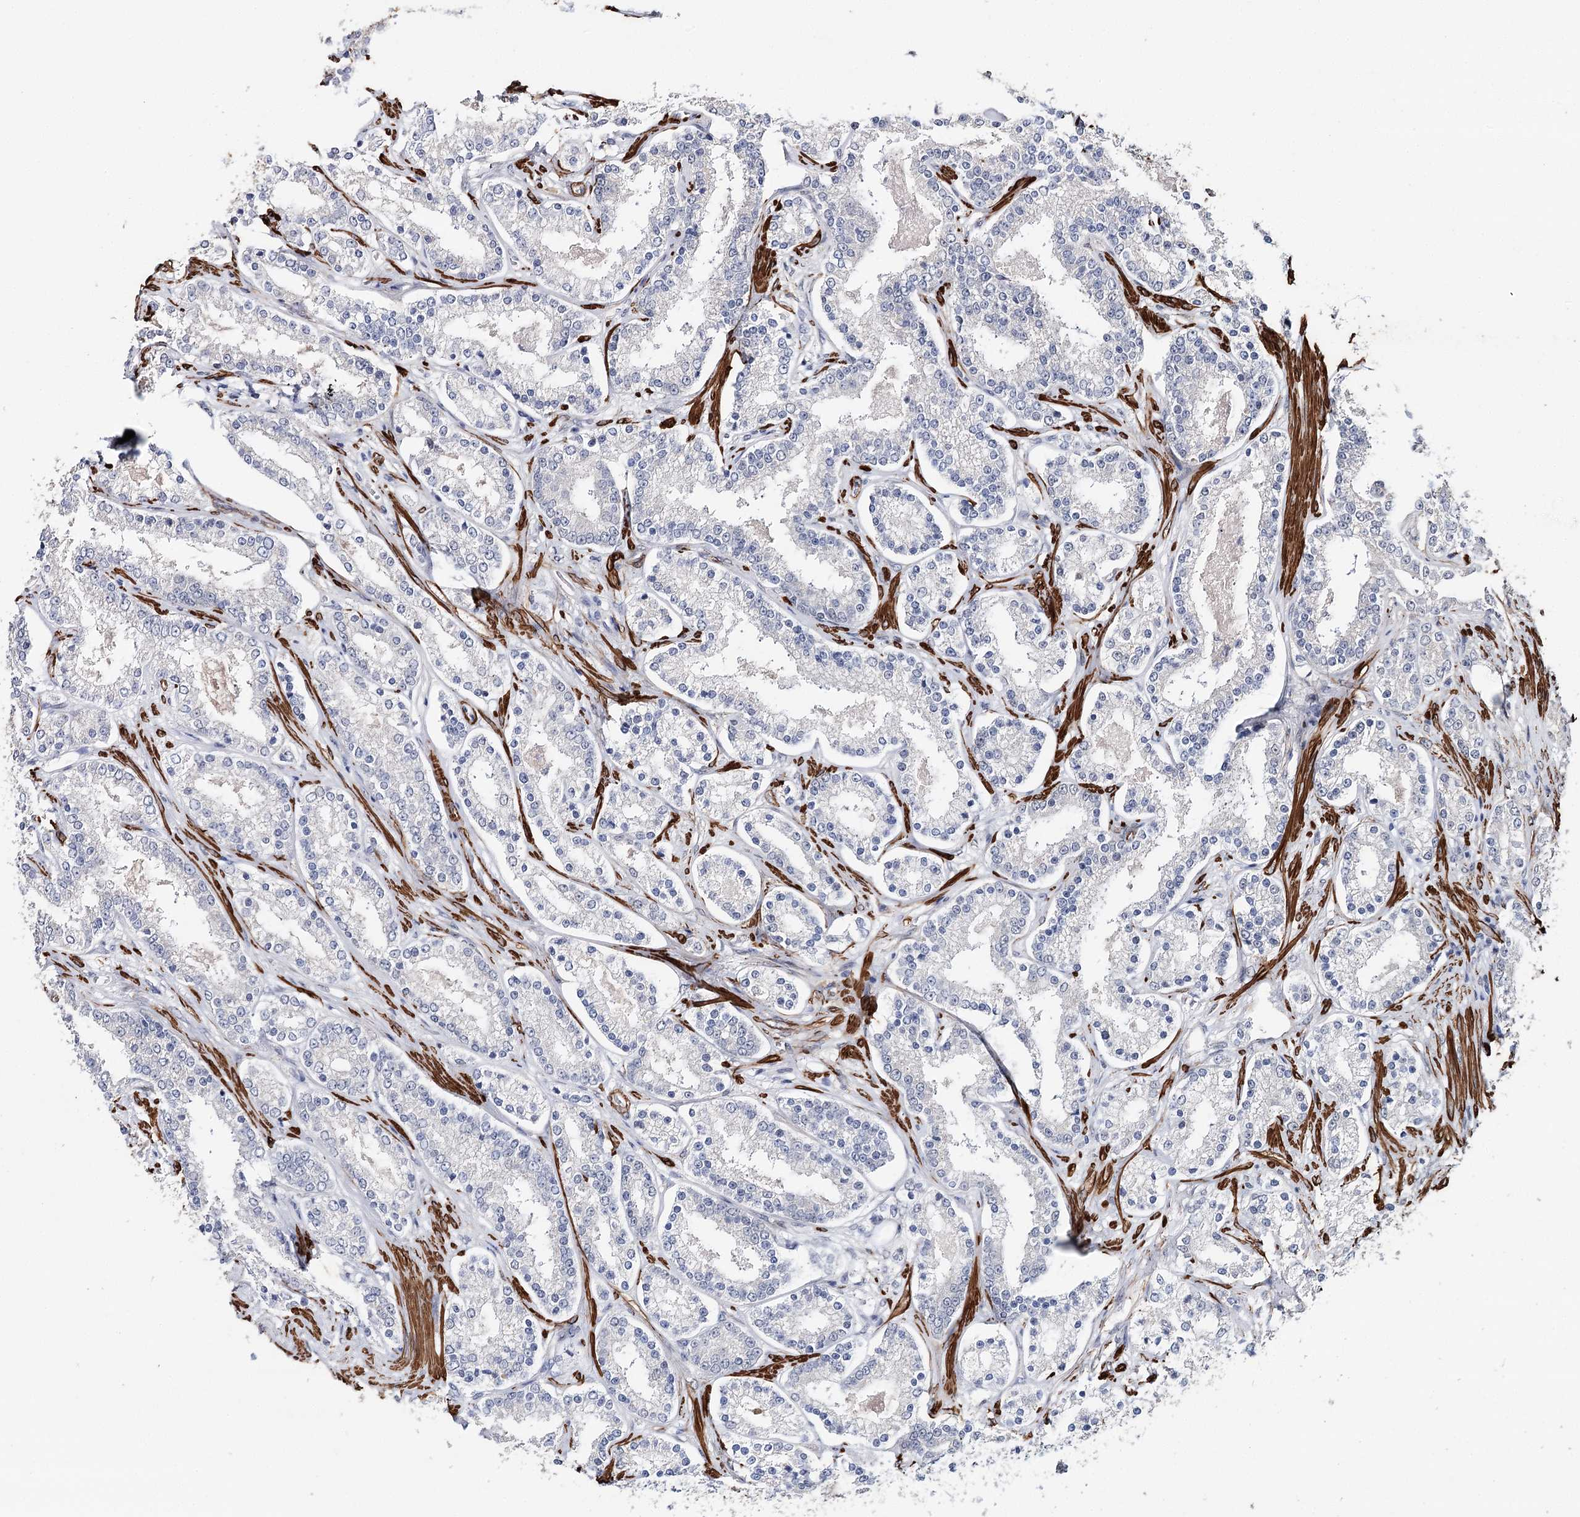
{"staining": {"intensity": "negative", "quantity": "none", "location": "none"}, "tissue": "prostate cancer", "cell_type": "Tumor cells", "image_type": "cancer", "snomed": [{"axis": "morphology", "description": "Normal tissue, NOS"}, {"axis": "morphology", "description": "Adenocarcinoma, High grade"}, {"axis": "topography", "description": "Prostate"}], "caption": "Prostate cancer was stained to show a protein in brown. There is no significant staining in tumor cells.", "gene": "CFAP46", "patient": {"sex": "male", "age": 83}}